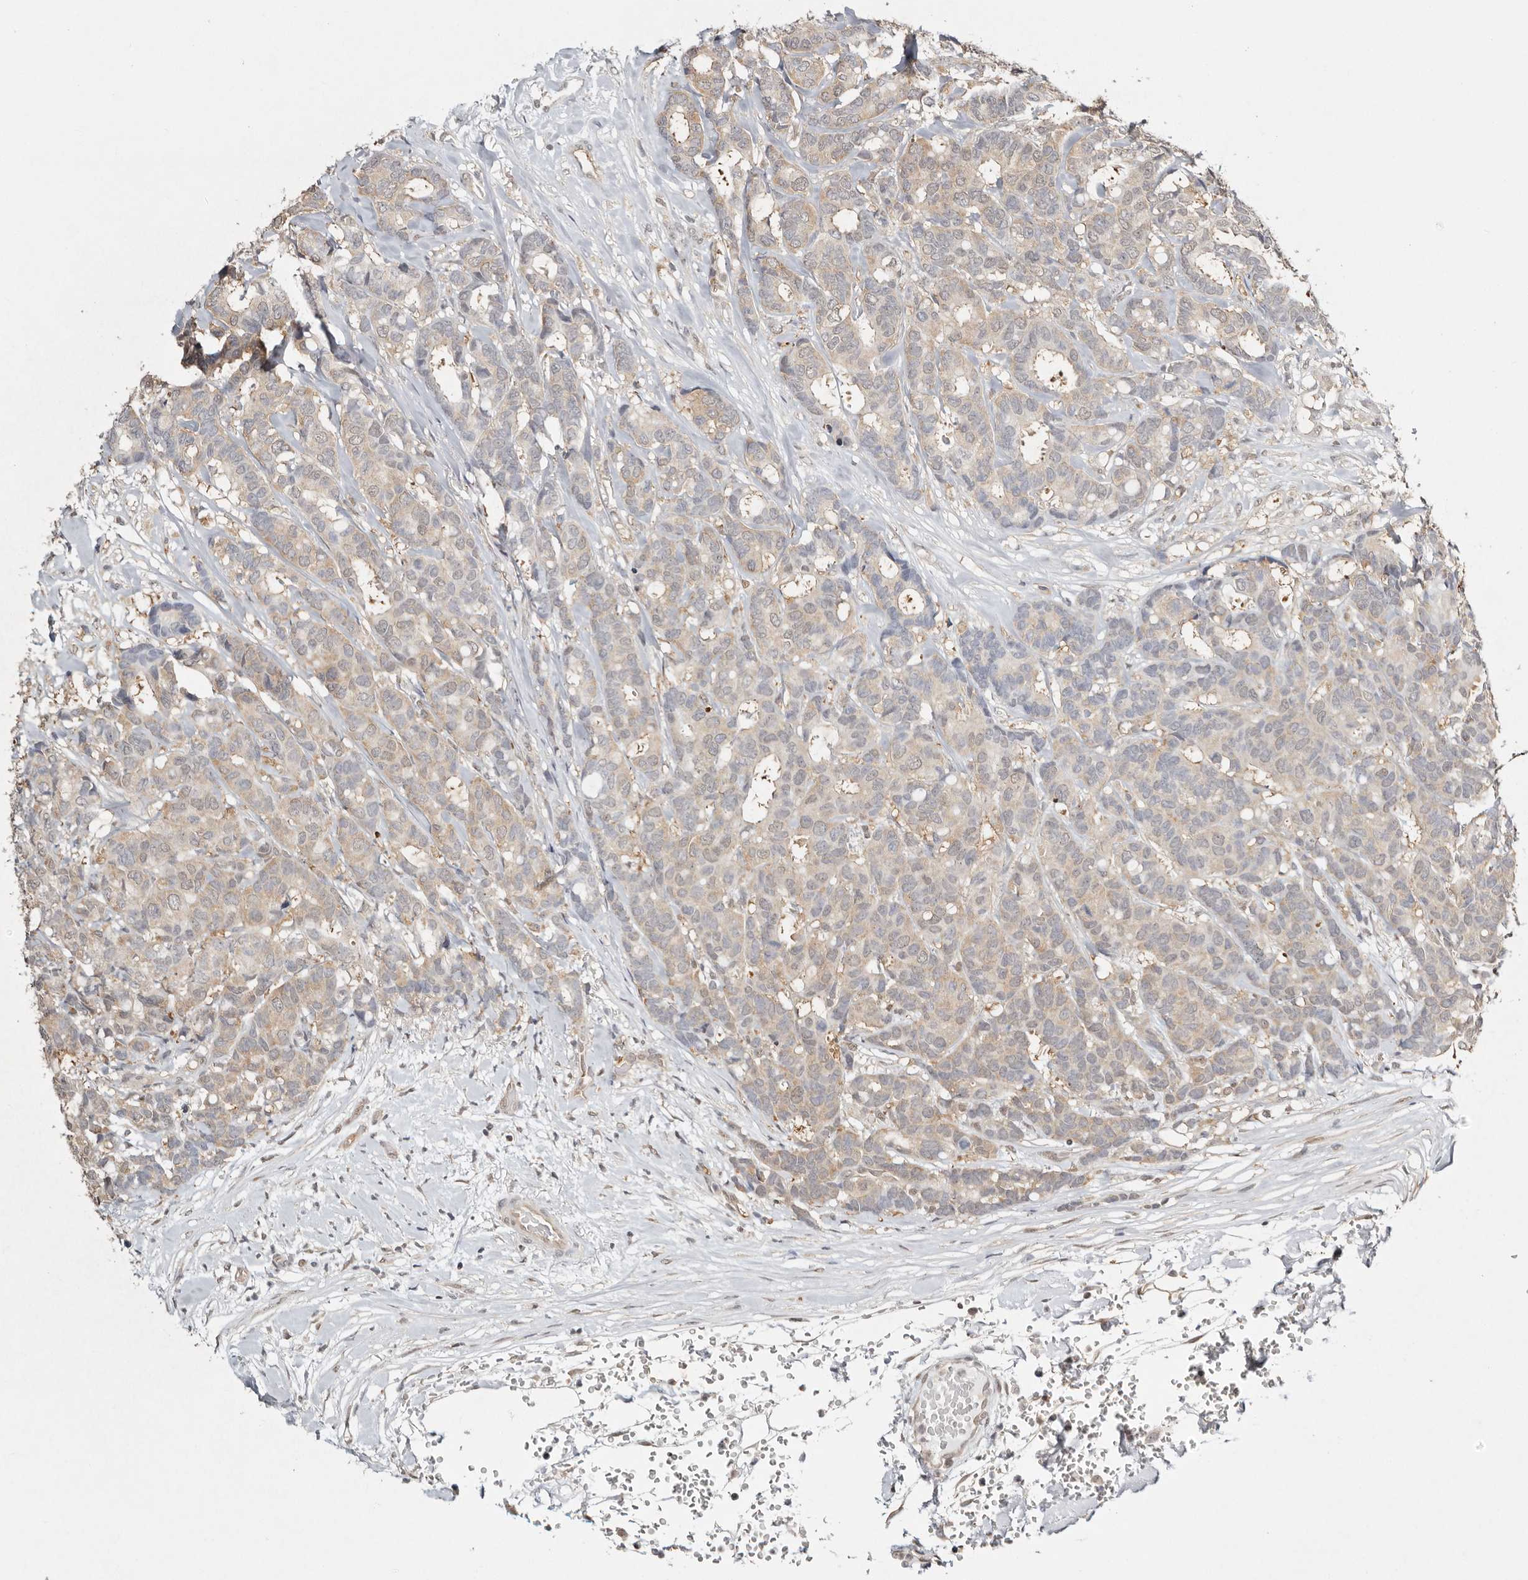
{"staining": {"intensity": "weak", "quantity": ">75%", "location": "cytoplasmic/membranous"}, "tissue": "breast cancer", "cell_type": "Tumor cells", "image_type": "cancer", "snomed": [{"axis": "morphology", "description": "Duct carcinoma"}, {"axis": "topography", "description": "Breast"}], "caption": "Breast cancer stained for a protein shows weak cytoplasmic/membranous positivity in tumor cells. The staining was performed using DAB, with brown indicating positive protein expression. Nuclei are stained blue with hematoxylin.", "gene": "PSMA5", "patient": {"sex": "female", "age": 87}}